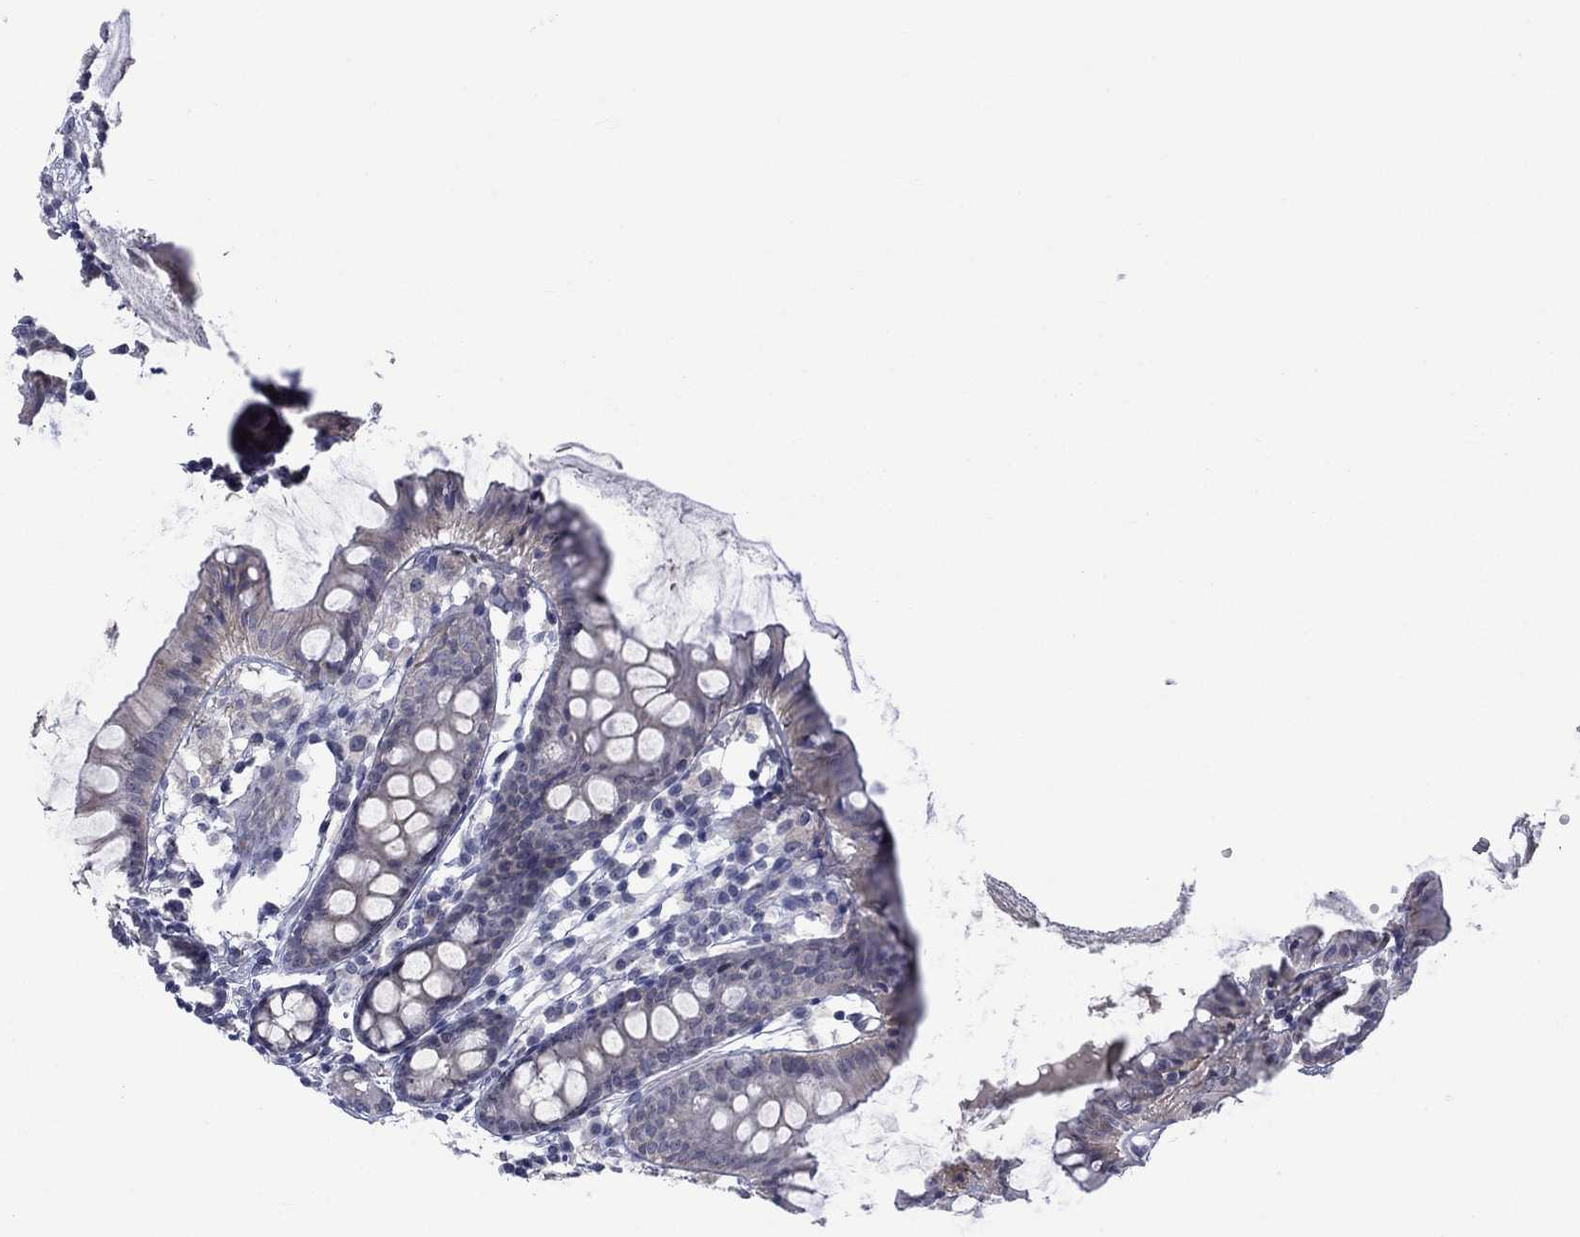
{"staining": {"intensity": "negative", "quantity": "none", "location": "none"}, "tissue": "colon", "cell_type": "Endothelial cells", "image_type": "normal", "snomed": [{"axis": "morphology", "description": "Normal tissue, NOS"}, {"axis": "topography", "description": "Colon"}], "caption": "Immunohistochemistry (IHC) photomicrograph of benign colon: colon stained with DAB (3,3'-diaminobenzidine) reveals no significant protein expression in endothelial cells.", "gene": "NSMF", "patient": {"sex": "female", "age": 84}}